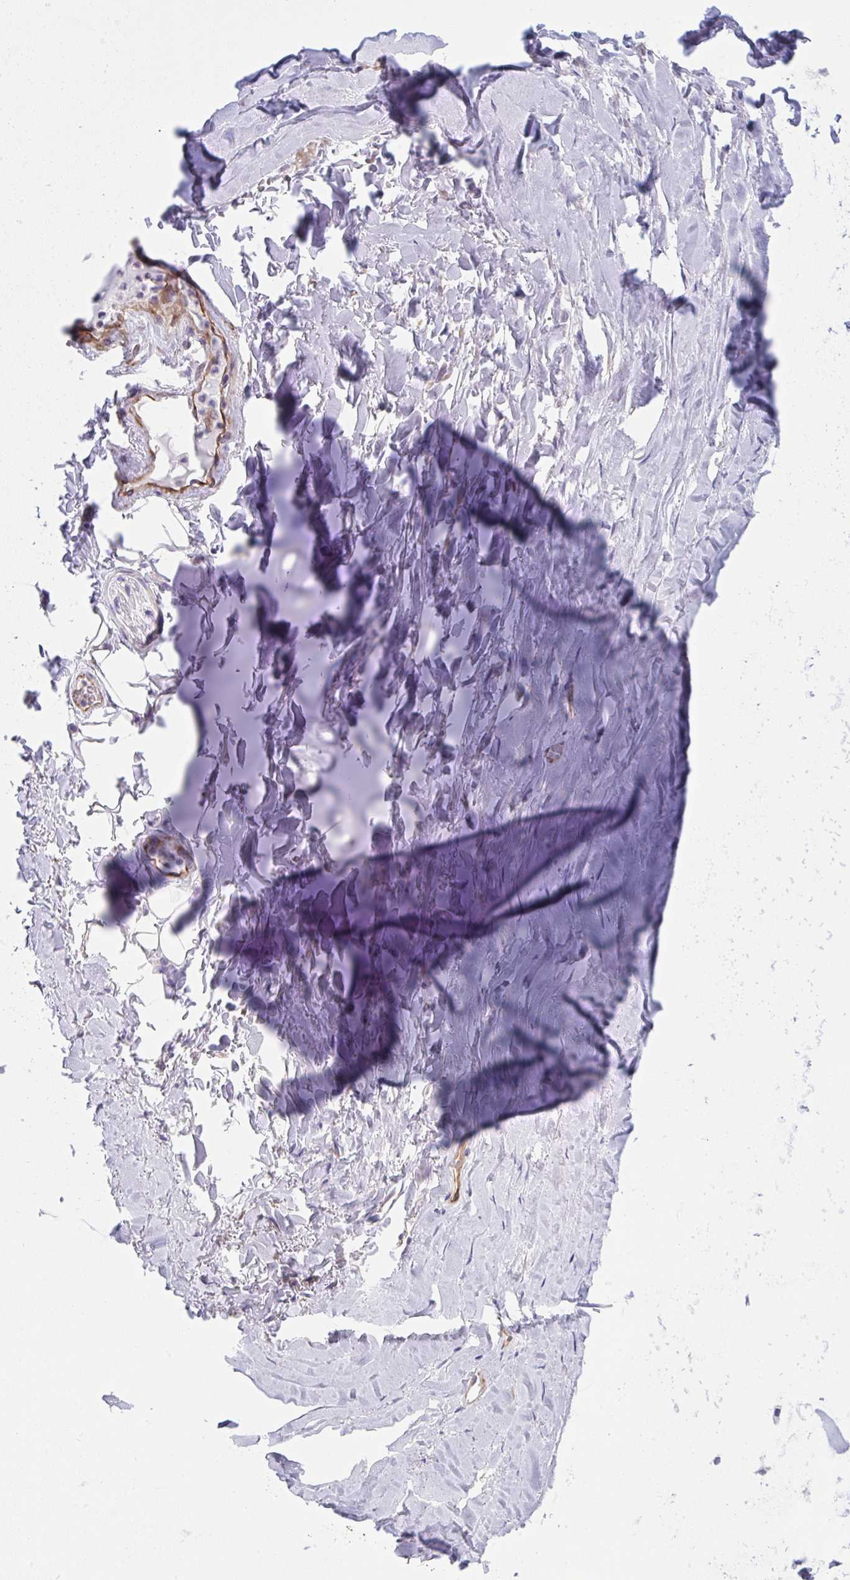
{"staining": {"intensity": "negative", "quantity": "none", "location": "none"}, "tissue": "adipose tissue", "cell_type": "Adipocytes", "image_type": "normal", "snomed": [{"axis": "morphology", "description": "Normal tissue, NOS"}, {"axis": "topography", "description": "Cartilage tissue"}, {"axis": "topography", "description": "Nasopharynx"}, {"axis": "topography", "description": "Thyroid gland"}], "caption": "Histopathology image shows no protein expression in adipocytes of benign adipose tissue. (DAB immunohistochemistry, high magnification).", "gene": "MYL12A", "patient": {"sex": "male", "age": 63}}